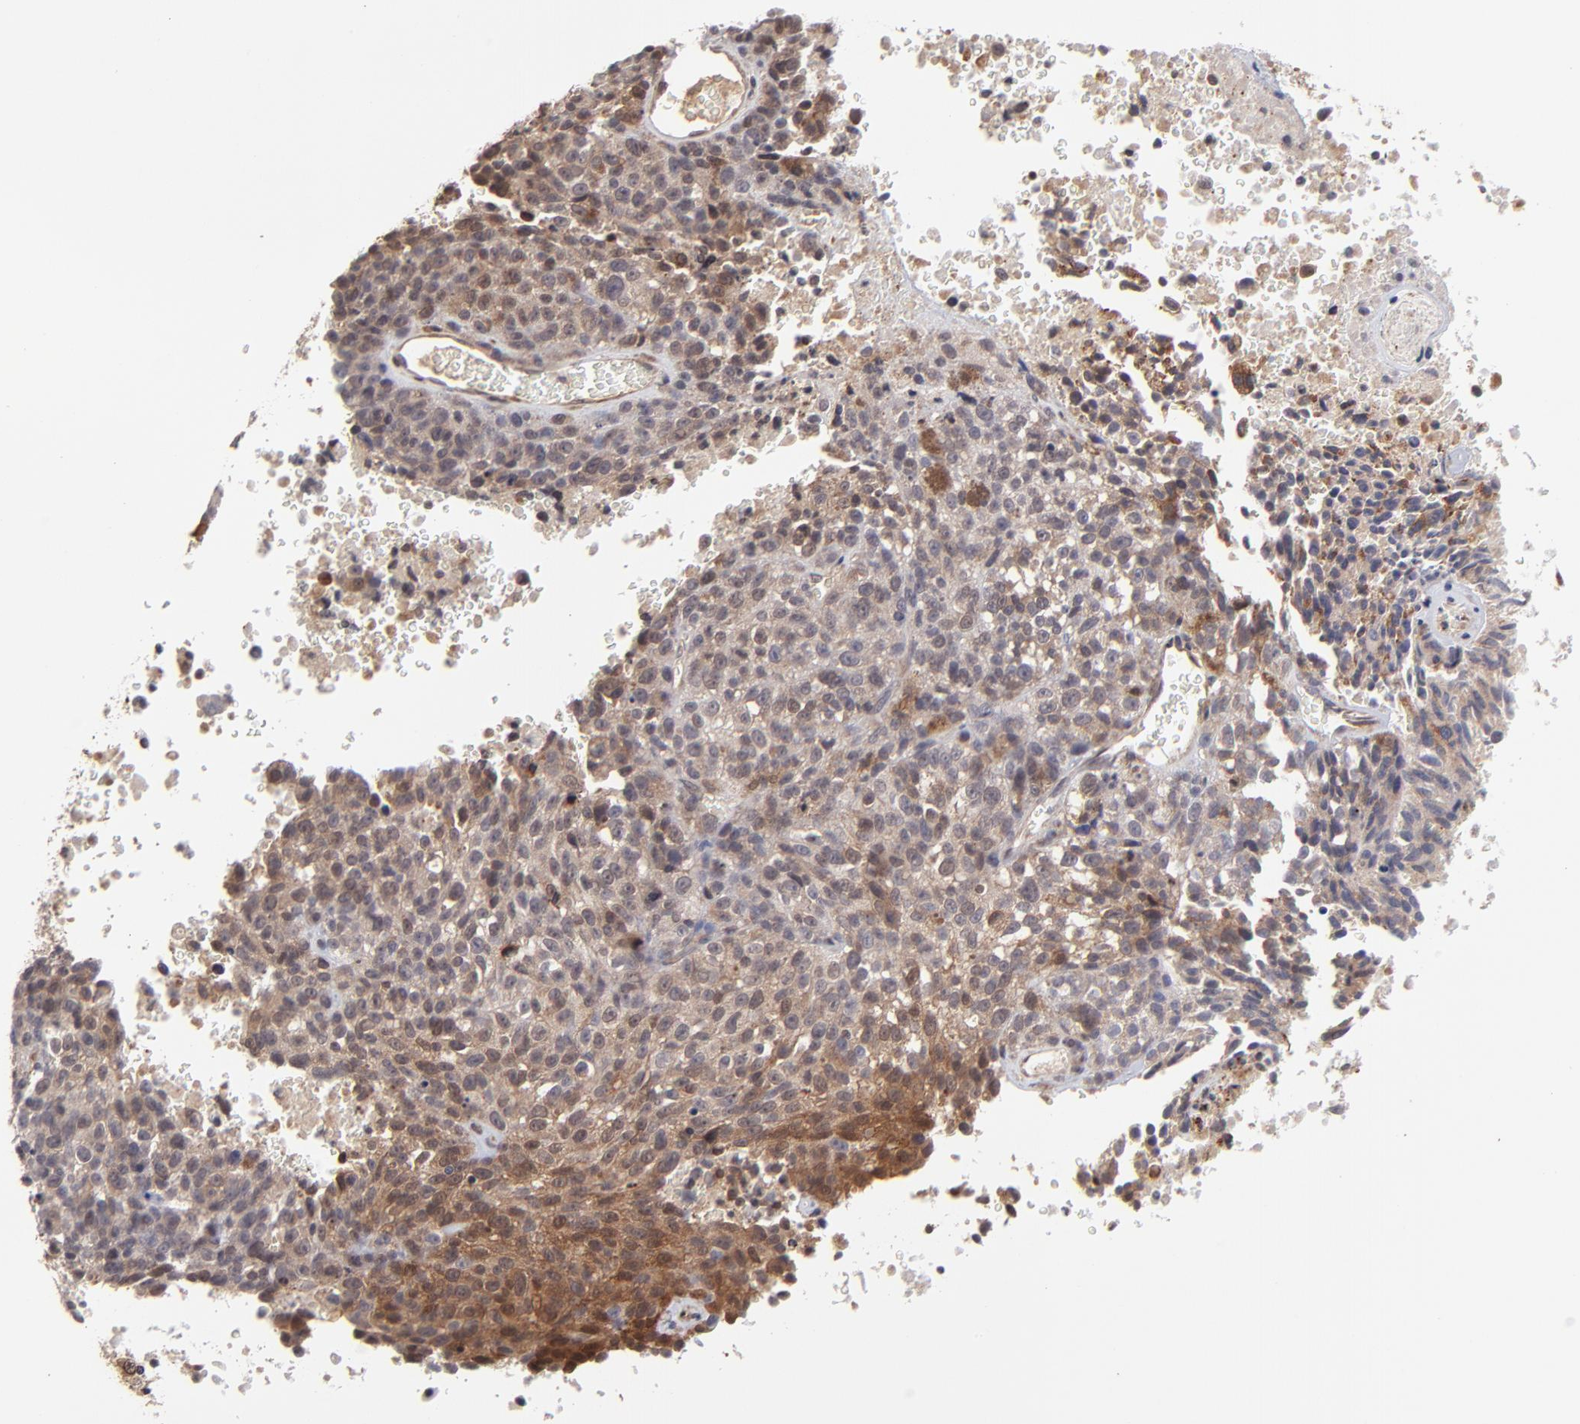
{"staining": {"intensity": "moderate", "quantity": "25%-75%", "location": "cytoplasmic/membranous"}, "tissue": "melanoma", "cell_type": "Tumor cells", "image_type": "cancer", "snomed": [{"axis": "morphology", "description": "Malignant melanoma, Metastatic site"}, {"axis": "topography", "description": "Cerebral cortex"}], "caption": "A brown stain shows moderate cytoplasmic/membranous positivity of a protein in human melanoma tumor cells.", "gene": "UBE2L6", "patient": {"sex": "female", "age": 52}}